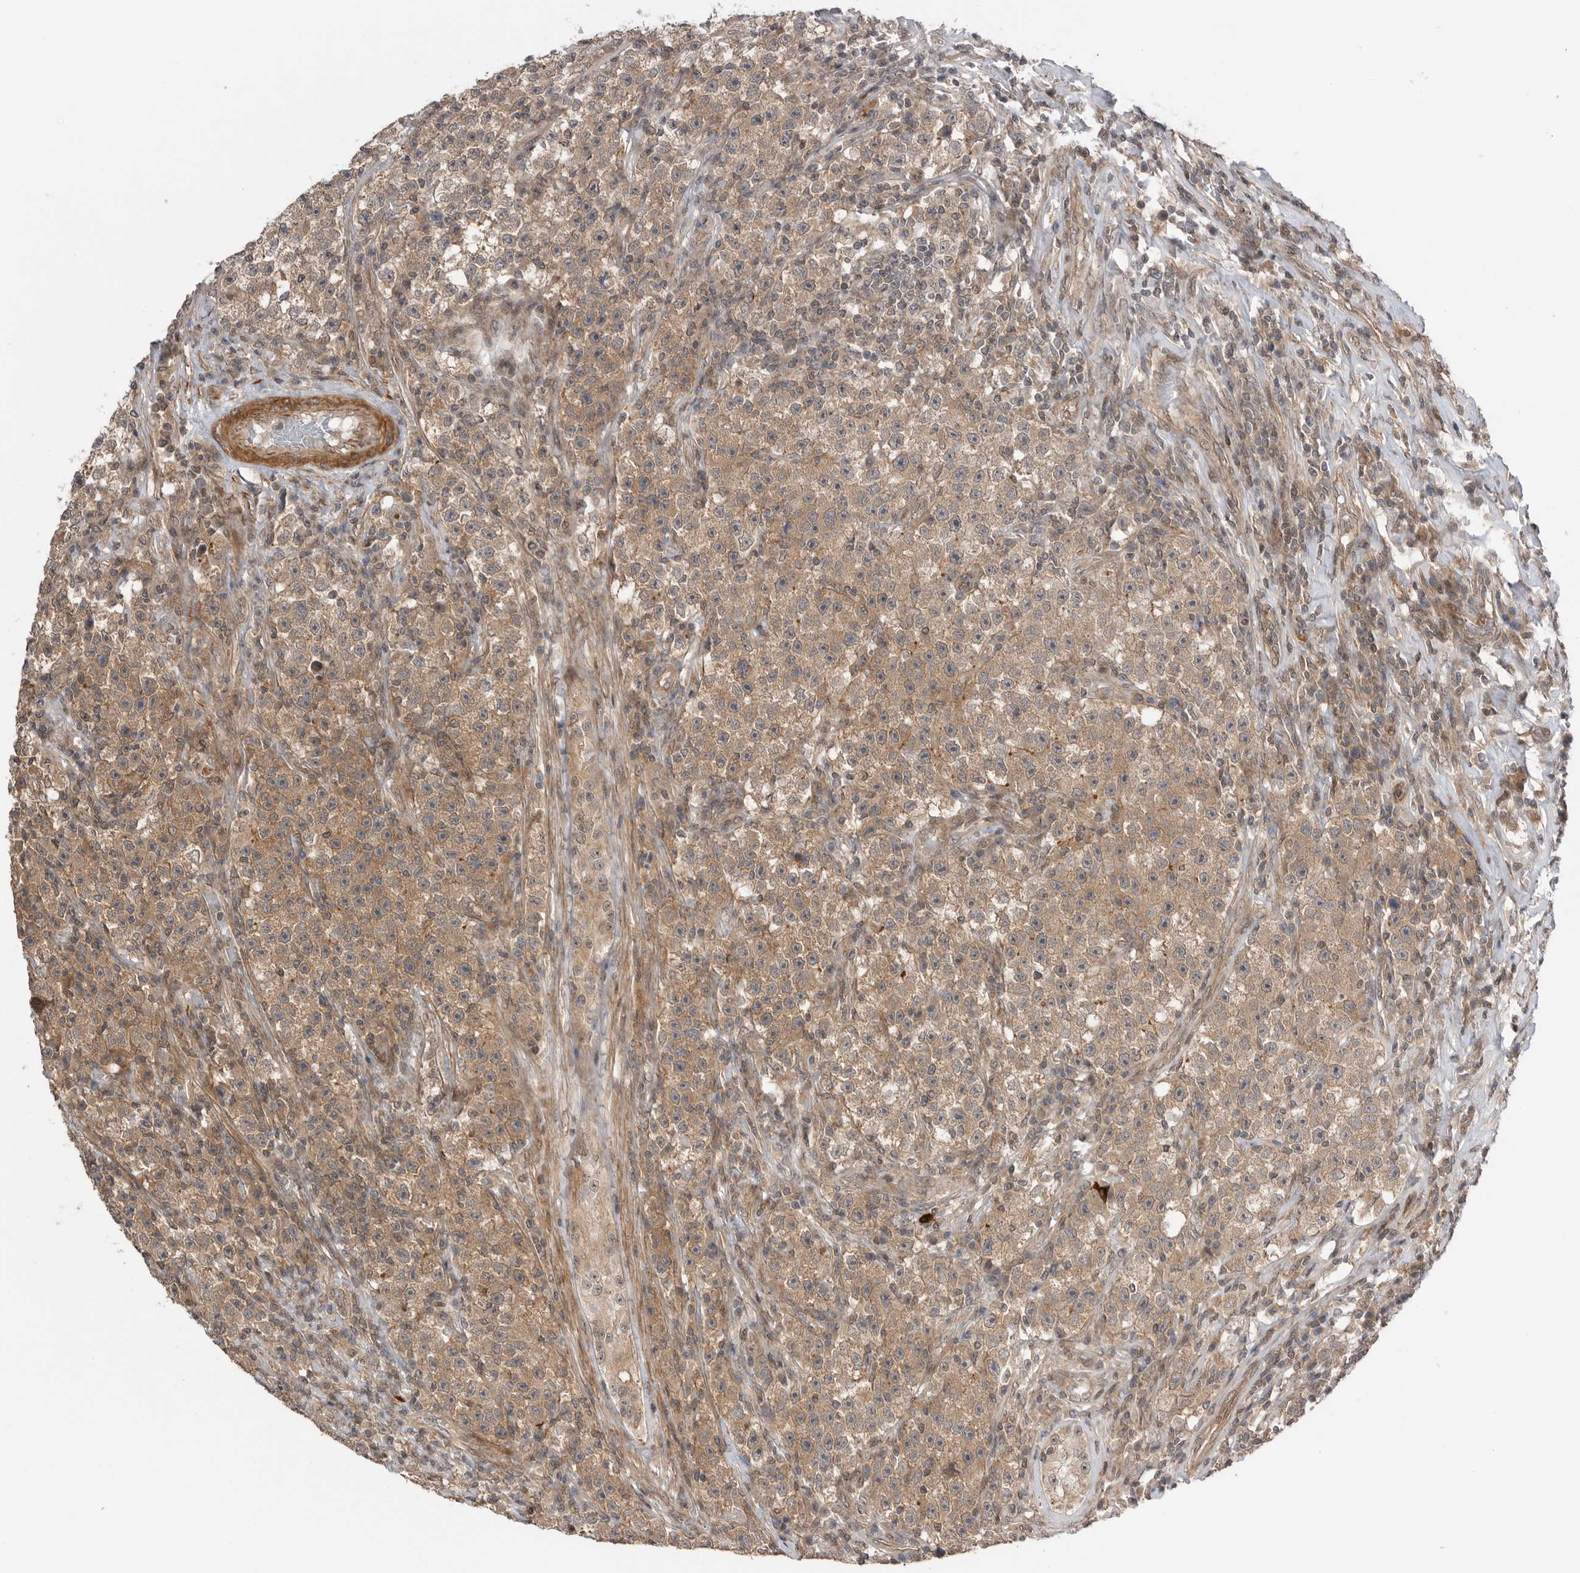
{"staining": {"intensity": "weak", "quantity": ">75%", "location": "cytoplasmic/membranous"}, "tissue": "testis cancer", "cell_type": "Tumor cells", "image_type": "cancer", "snomed": [{"axis": "morphology", "description": "Seminoma, NOS"}, {"axis": "topography", "description": "Testis"}], "caption": "Protein staining demonstrates weak cytoplasmic/membranous staining in approximately >75% of tumor cells in testis cancer (seminoma). The staining was performed using DAB, with brown indicating positive protein expression. Nuclei are stained blue with hematoxylin.", "gene": "PEAK1", "patient": {"sex": "male", "age": 22}}